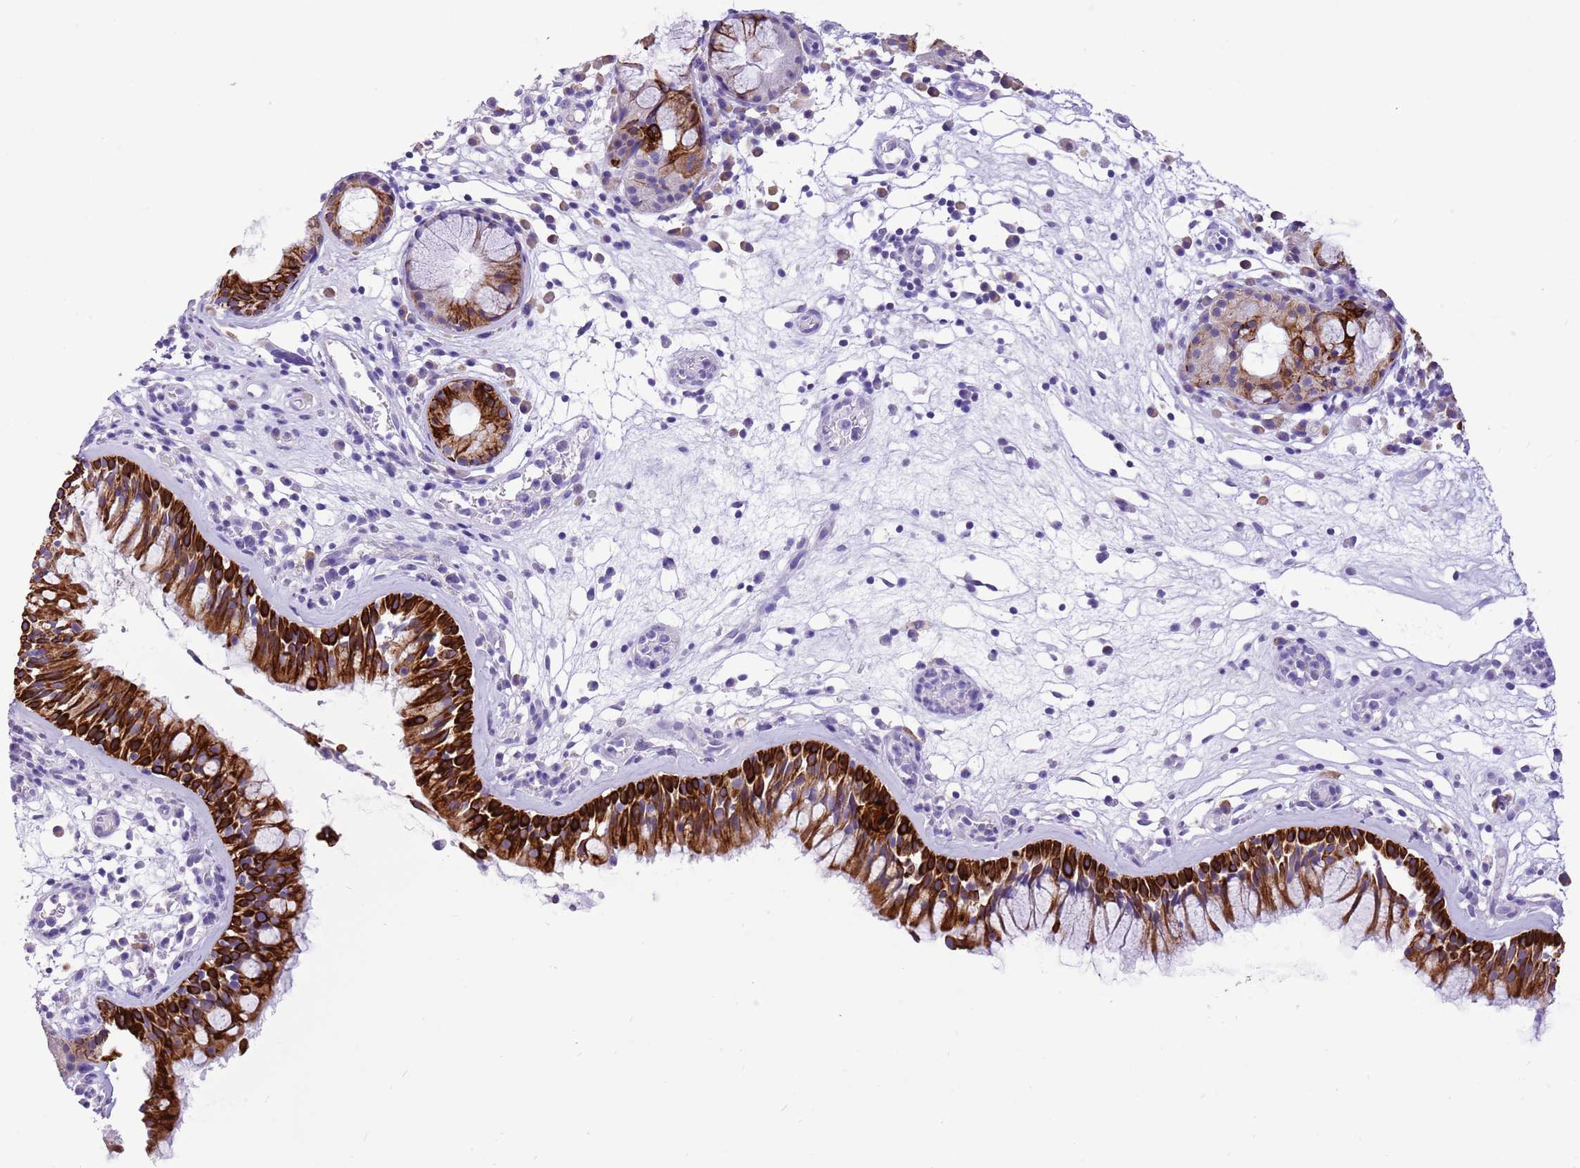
{"staining": {"intensity": "strong", "quantity": ">75%", "location": "cytoplasmic/membranous"}, "tissue": "nasopharynx", "cell_type": "Respiratory epithelial cells", "image_type": "normal", "snomed": [{"axis": "morphology", "description": "Normal tissue, NOS"}, {"axis": "morphology", "description": "Inflammation, NOS"}, {"axis": "morphology", "description": "Malignant melanoma, Metastatic site"}, {"axis": "topography", "description": "Nasopharynx"}], "caption": "This is a photomicrograph of immunohistochemistry staining of normal nasopharynx, which shows strong expression in the cytoplasmic/membranous of respiratory epithelial cells.", "gene": "R3HDM4", "patient": {"sex": "male", "age": 70}}